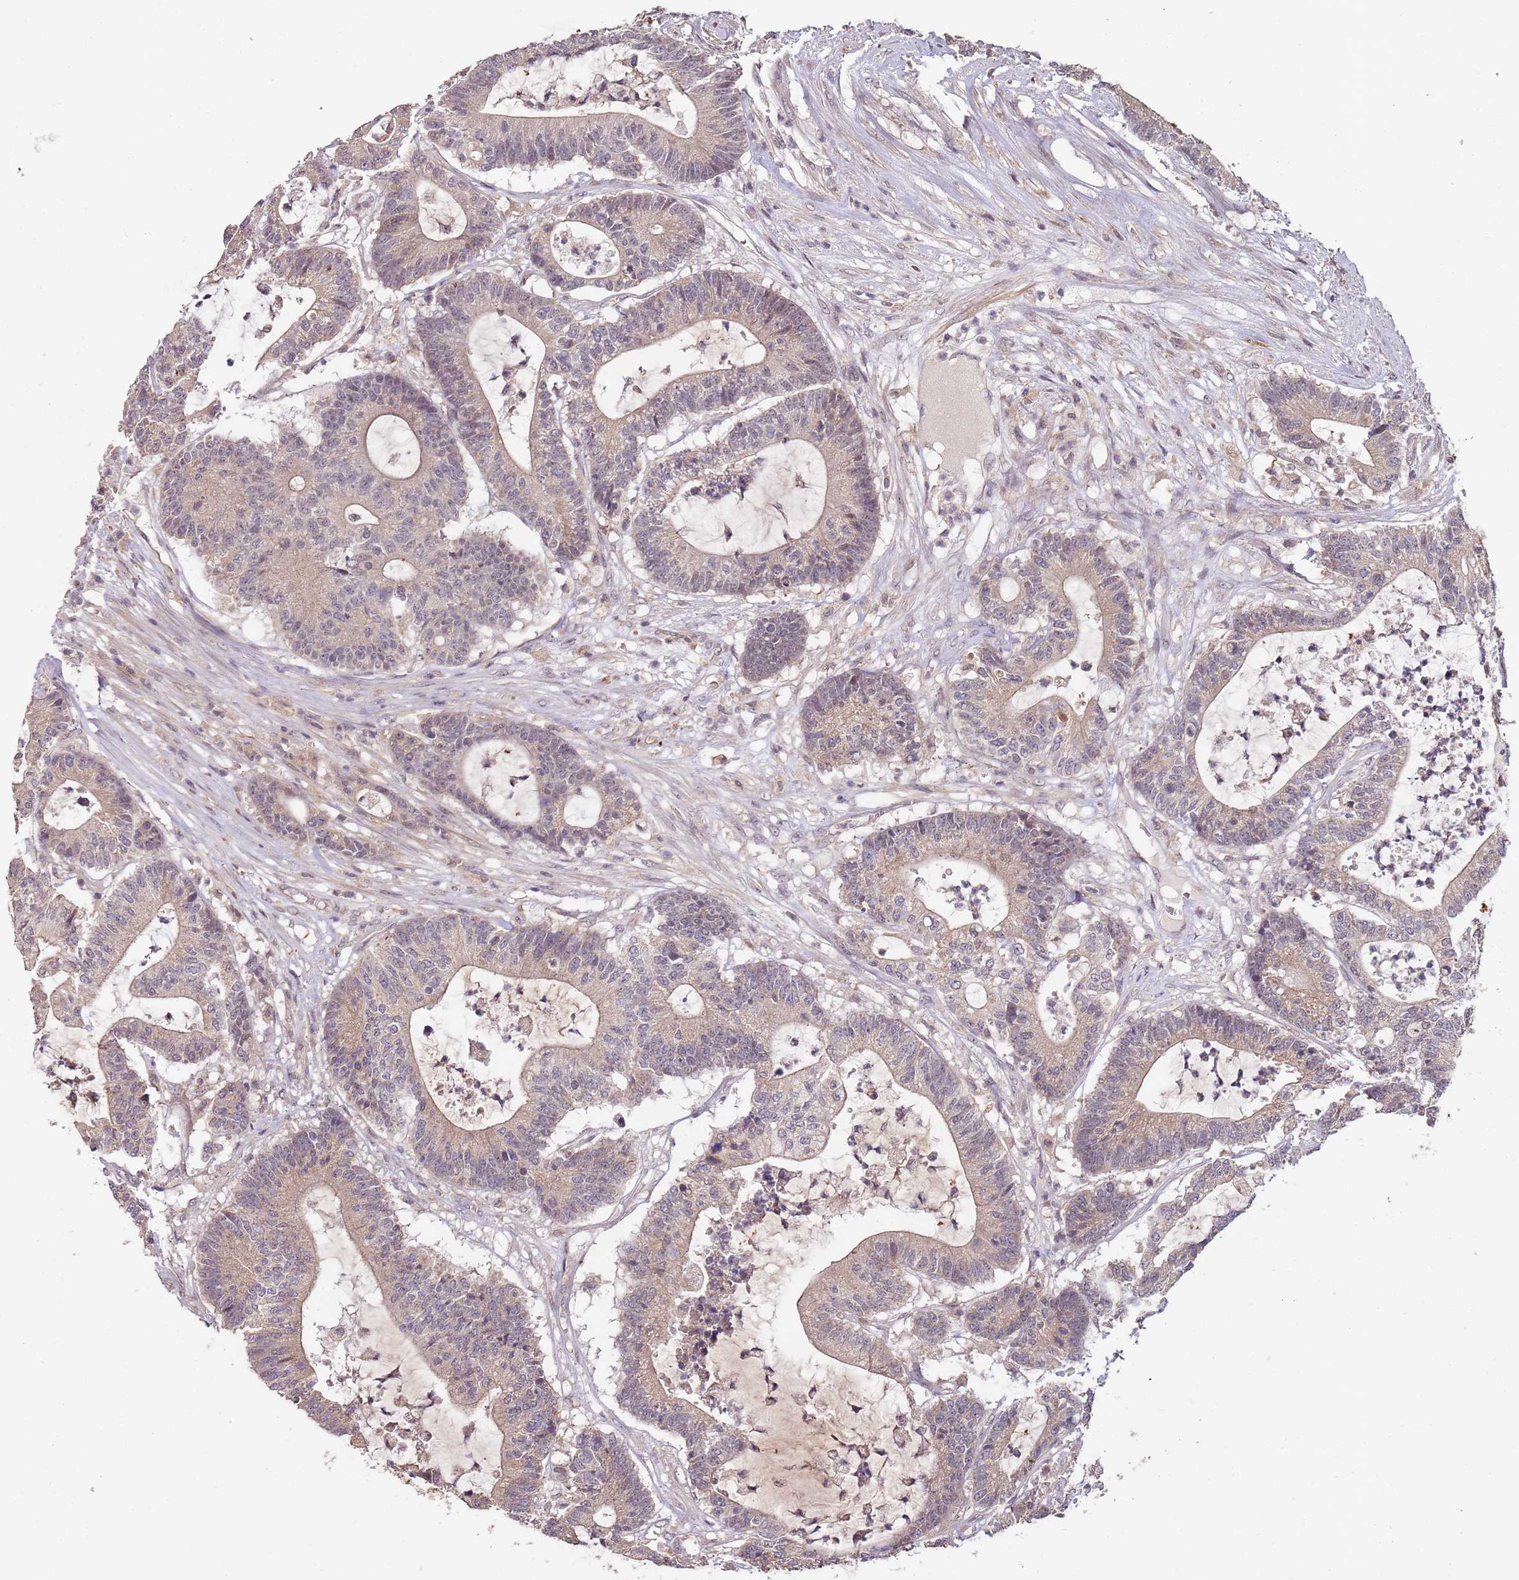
{"staining": {"intensity": "weak", "quantity": ">75%", "location": "cytoplasmic/membranous"}, "tissue": "colorectal cancer", "cell_type": "Tumor cells", "image_type": "cancer", "snomed": [{"axis": "morphology", "description": "Adenocarcinoma, NOS"}, {"axis": "topography", "description": "Colon"}], "caption": "Human adenocarcinoma (colorectal) stained with a brown dye reveals weak cytoplasmic/membranous positive expression in about >75% of tumor cells.", "gene": "LIN37", "patient": {"sex": "female", "age": 84}}